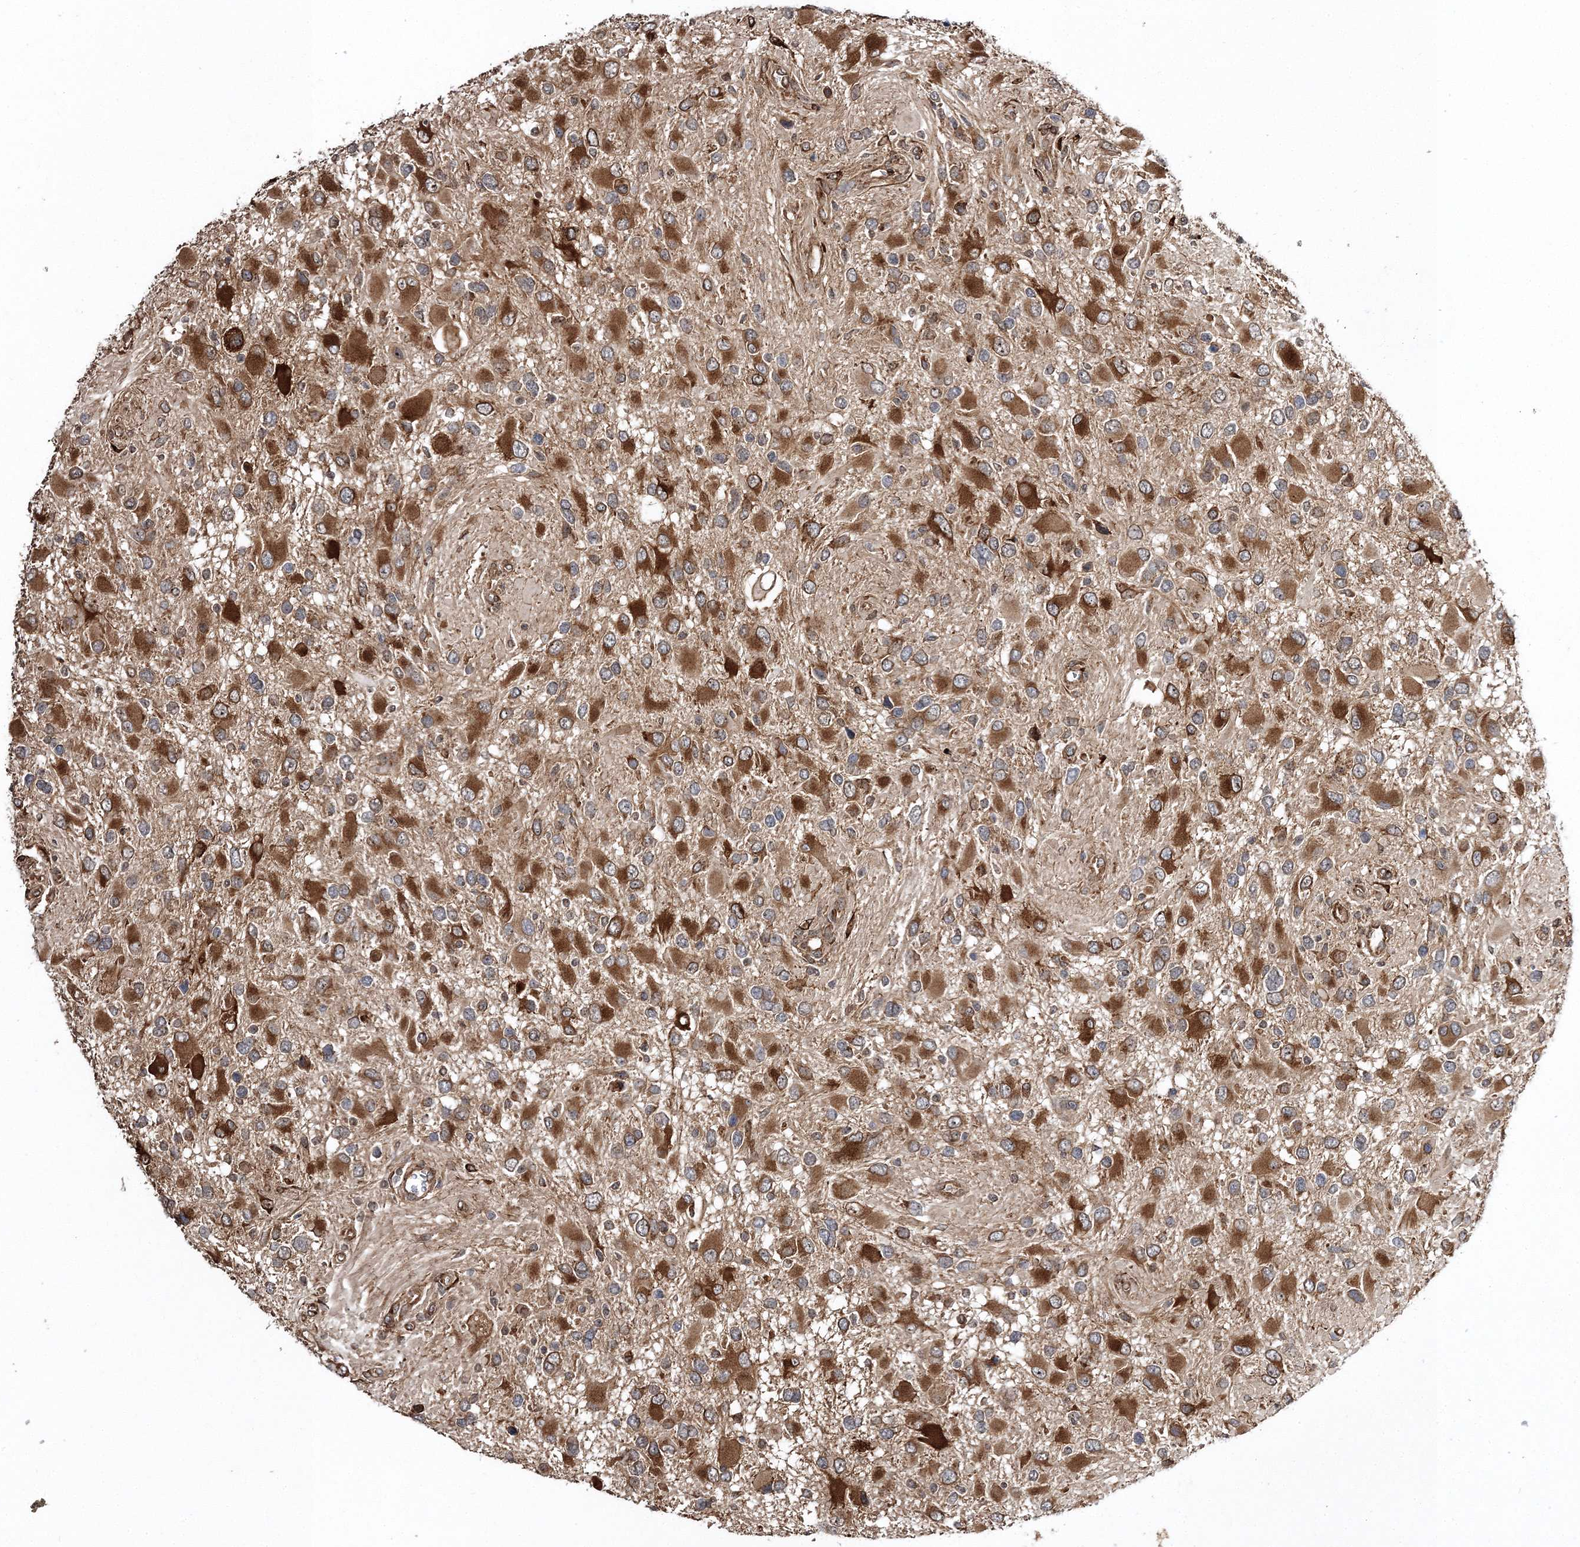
{"staining": {"intensity": "strong", "quantity": ">75%", "location": "cytoplasmic/membranous"}, "tissue": "glioma", "cell_type": "Tumor cells", "image_type": "cancer", "snomed": [{"axis": "morphology", "description": "Glioma, malignant, High grade"}, {"axis": "topography", "description": "Brain"}], "caption": "High-magnification brightfield microscopy of malignant glioma (high-grade) stained with DAB (brown) and counterstained with hematoxylin (blue). tumor cells exhibit strong cytoplasmic/membranous positivity is present in about>75% of cells.", "gene": "SCRN3", "patient": {"sex": "male", "age": 53}}